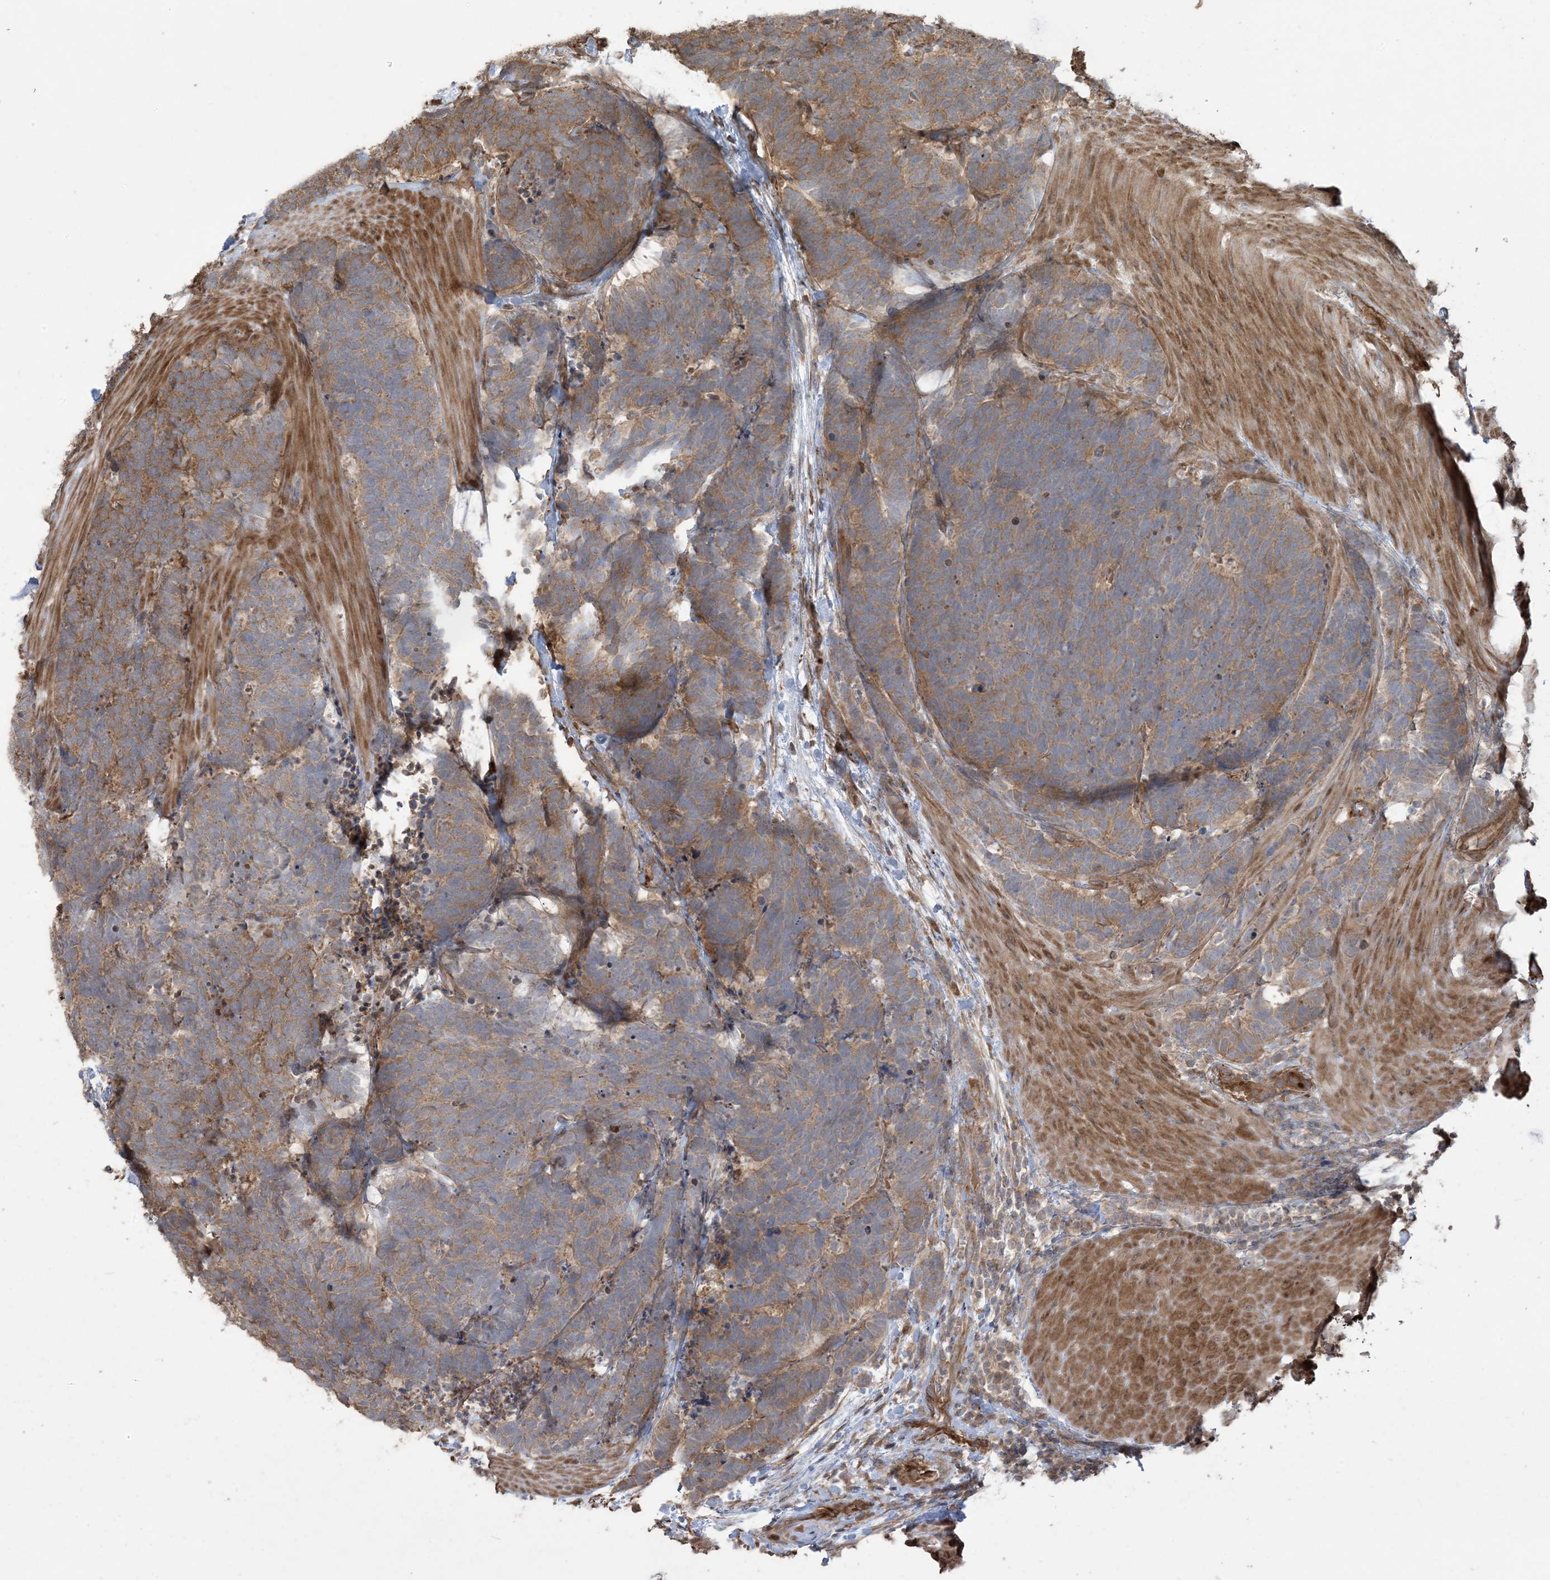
{"staining": {"intensity": "moderate", "quantity": ">75%", "location": "cytoplasmic/membranous"}, "tissue": "carcinoid", "cell_type": "Tumor cells", "image_type": "cancer", "snomed": [{"axis": "morphology", "description": "Carcinoma, NOS"}, {"axis": "morphology", "description": "Carcinoid, malignant, NOS"}, {"axis": "topography", "description": "Urinary bladder"}], "caption": "Carcinoid stained for a protein (brown) reveals moderate cytoplasmic/membranous positive staining in about >75% of tumor cells.", "gene": "KLHL18", "patient": {"sex": "male", "age": 57}}